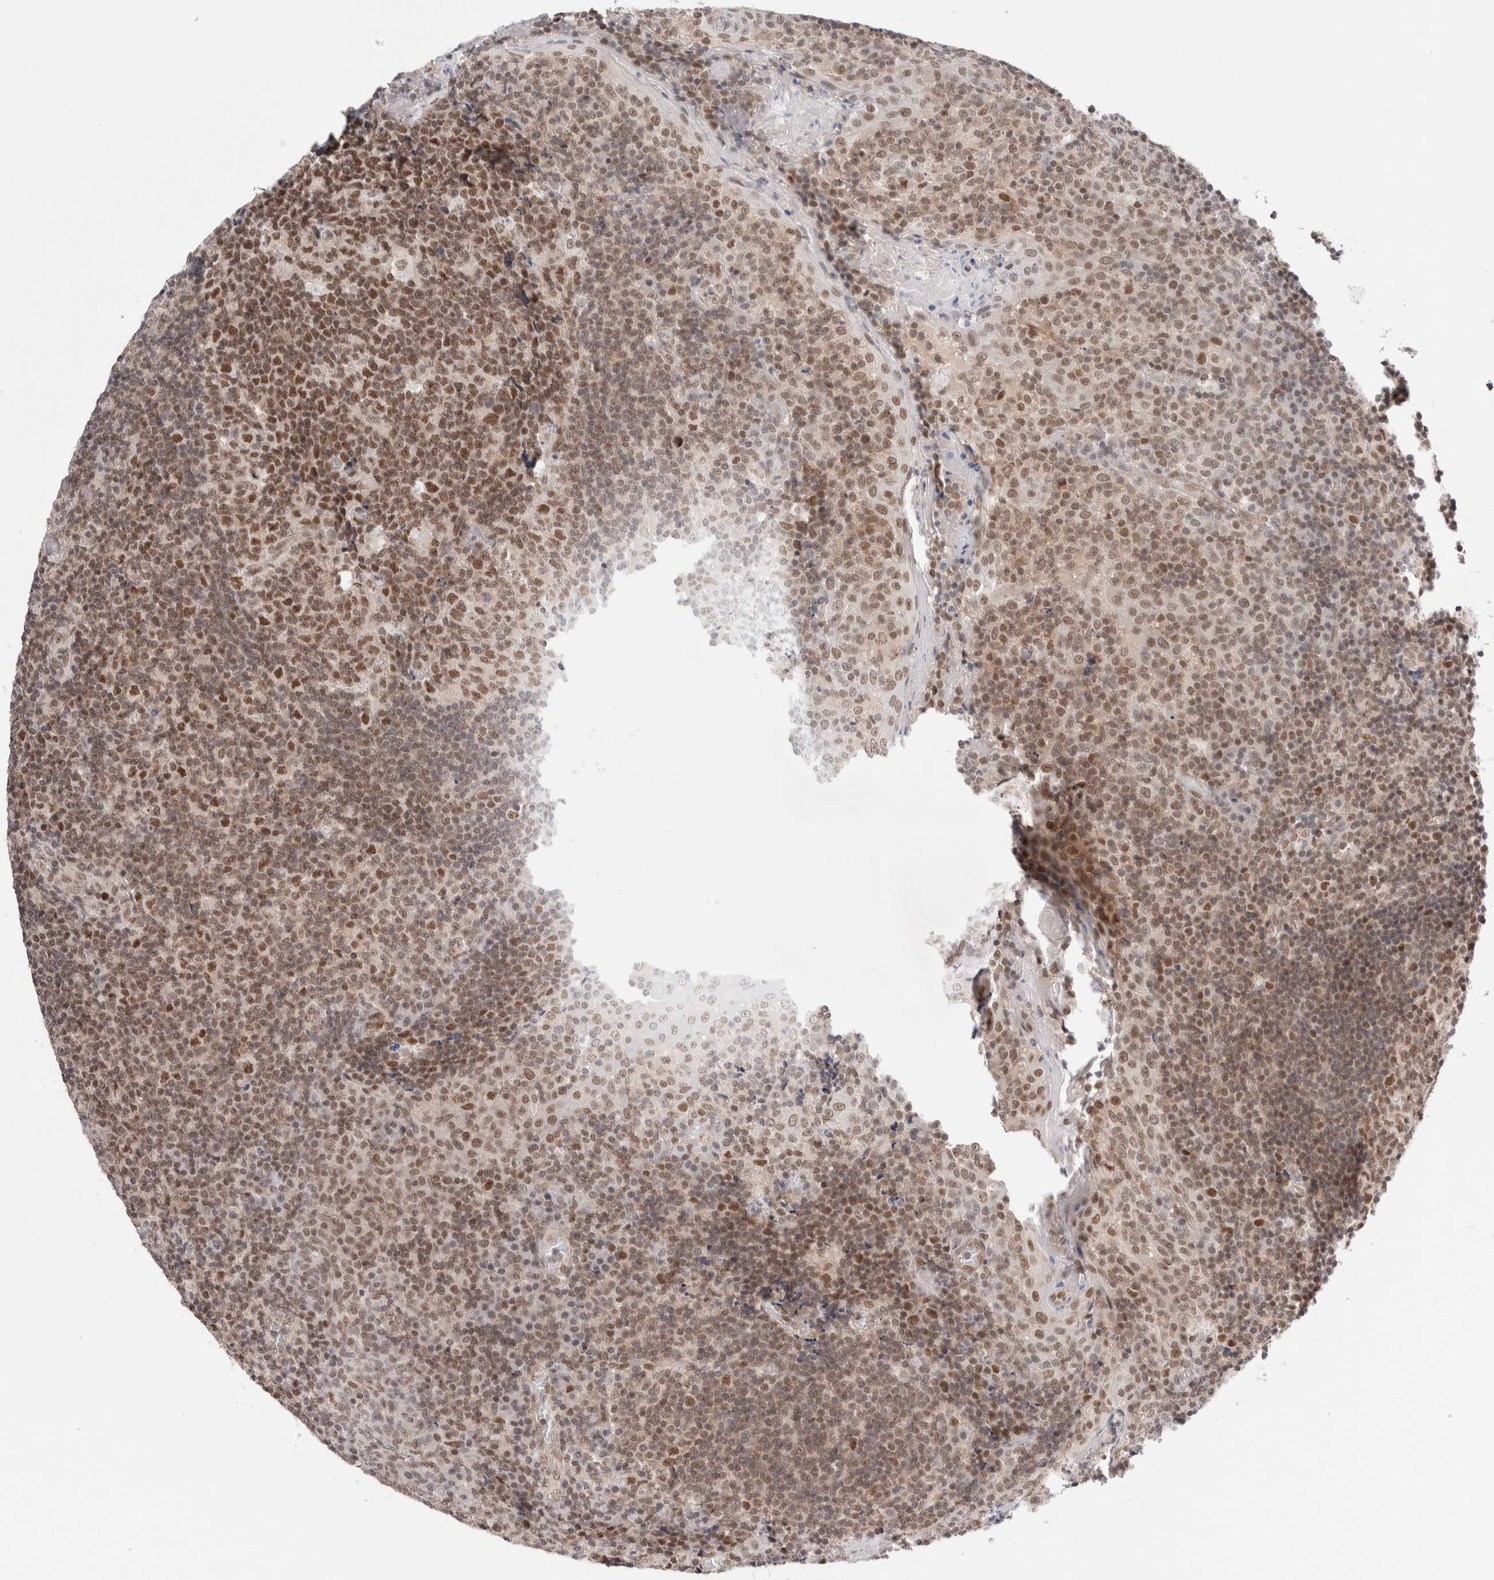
{"staining": {"intensity": "moderate", "quantity": ">75%", "location": "nuclear"}, "tissue": "tonsil", "cell_type": "Germinal center cells", "image_type": "normal", "snomed": [{"axis": "morphology", "description": "Normal tissue, NOS"}, {"axis": "topography", "description": "Tonsil"}], "caption": "IHC (DAB (3,3'-diaminobenzidine)) staining of normal human tonsil displays moderate nuclear protein staining in about >75% of germinal center cells.", "gene": "GATAD2A", "patient": {"sex": "female", "age": 19}}